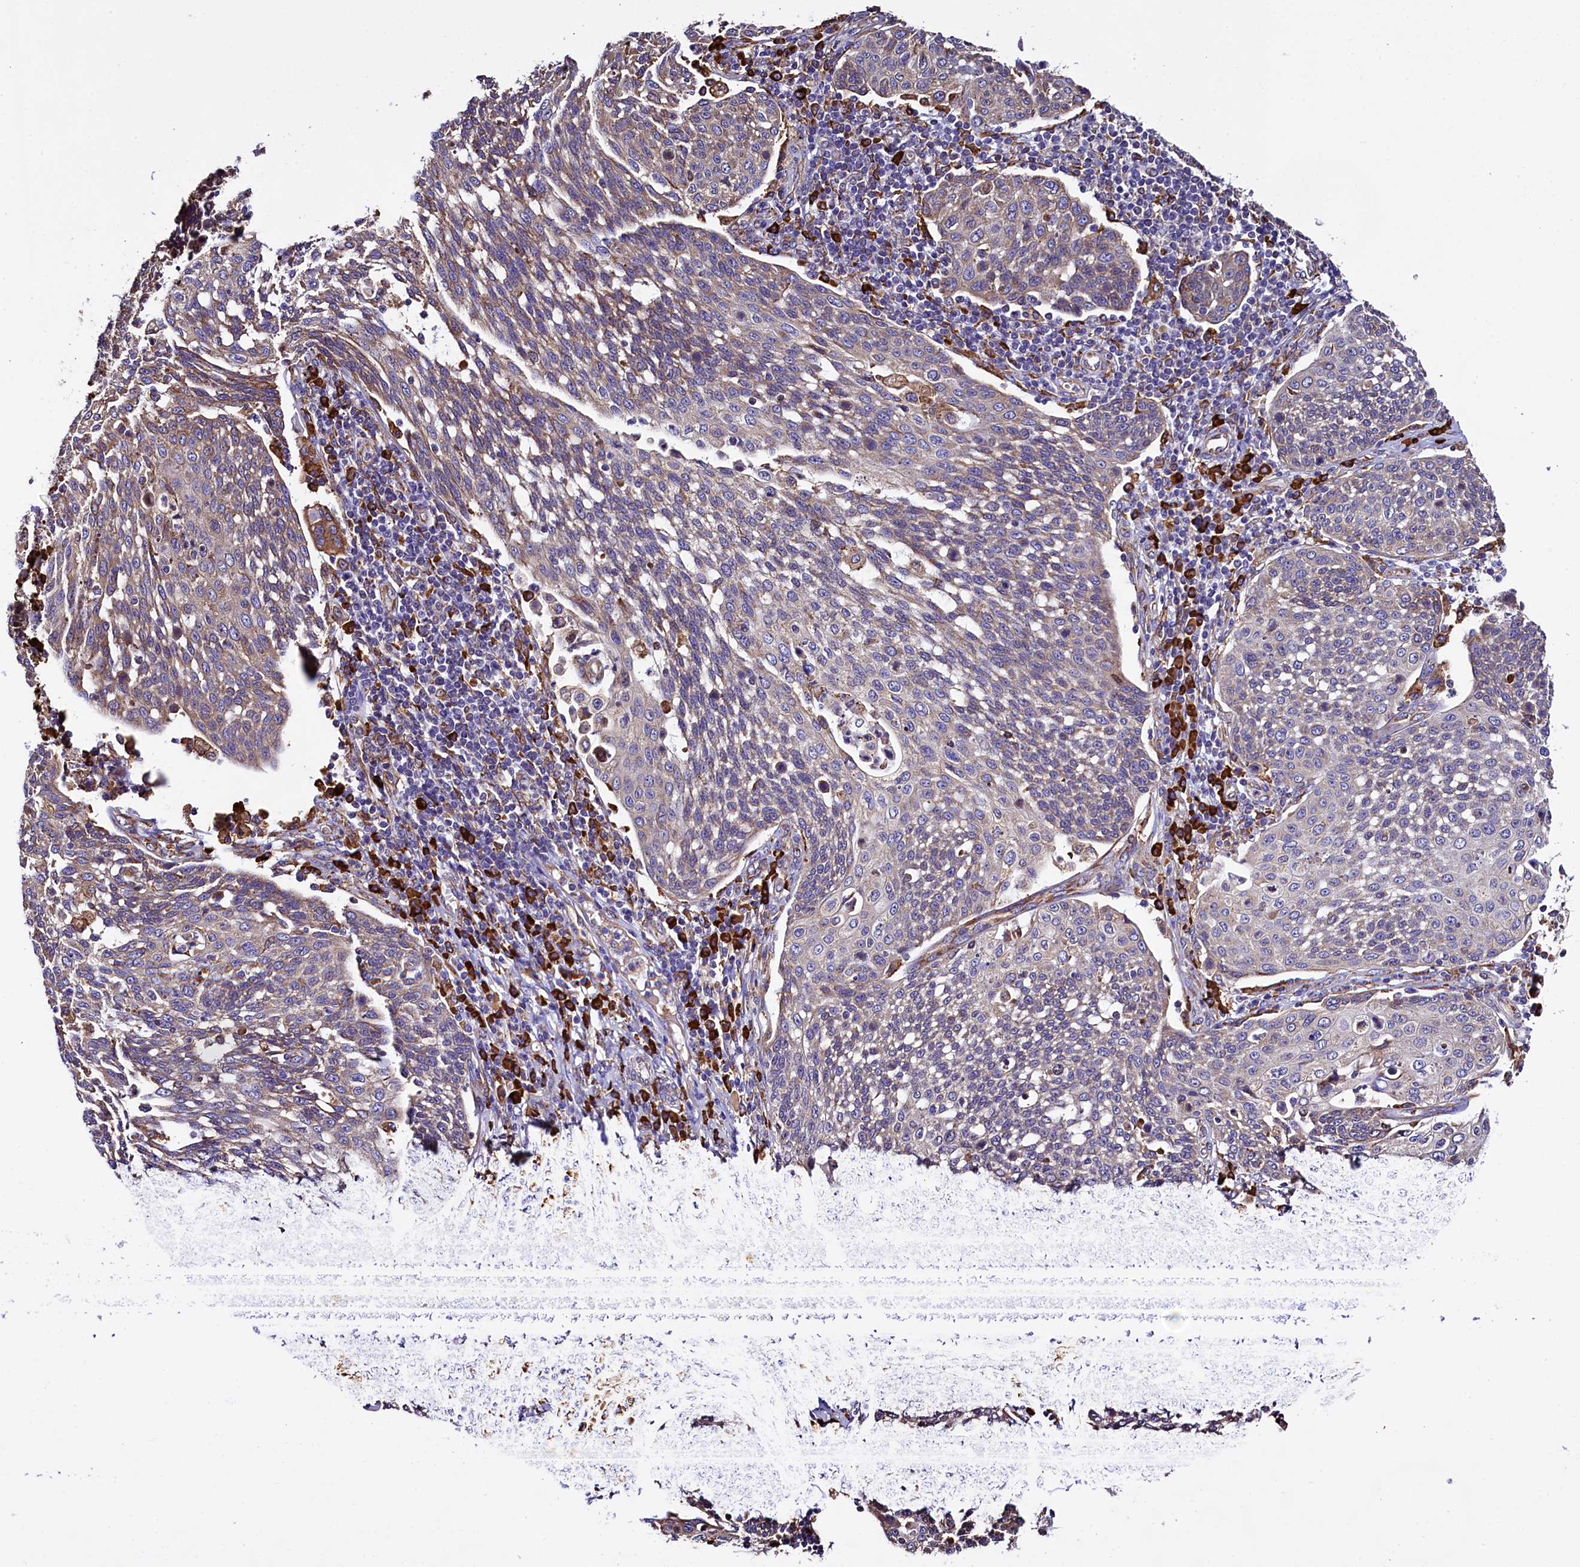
{"staining": {"intensity": "weak", "quantity": "<25%", "location": "cytoplasmic/membranous"}, "tissue": "cervical cancer", "cell_type": "Tumor cells", "image_type": "cancer", "snomed": [{"axis": "morphology", "description": "Squamous cell carcinoma, NOS"}, {"axis": "topography", "description": "Cervix"}], "caption": "This histopathology image is of cervical cancer stained with immunohistochemistry (IHC) to label a protein in brown with the nuclei are counter-stained blue. There is no staining in tumor cells.", "gene": "CAPS2", "patient": {"sex": "female", "age": 34}}